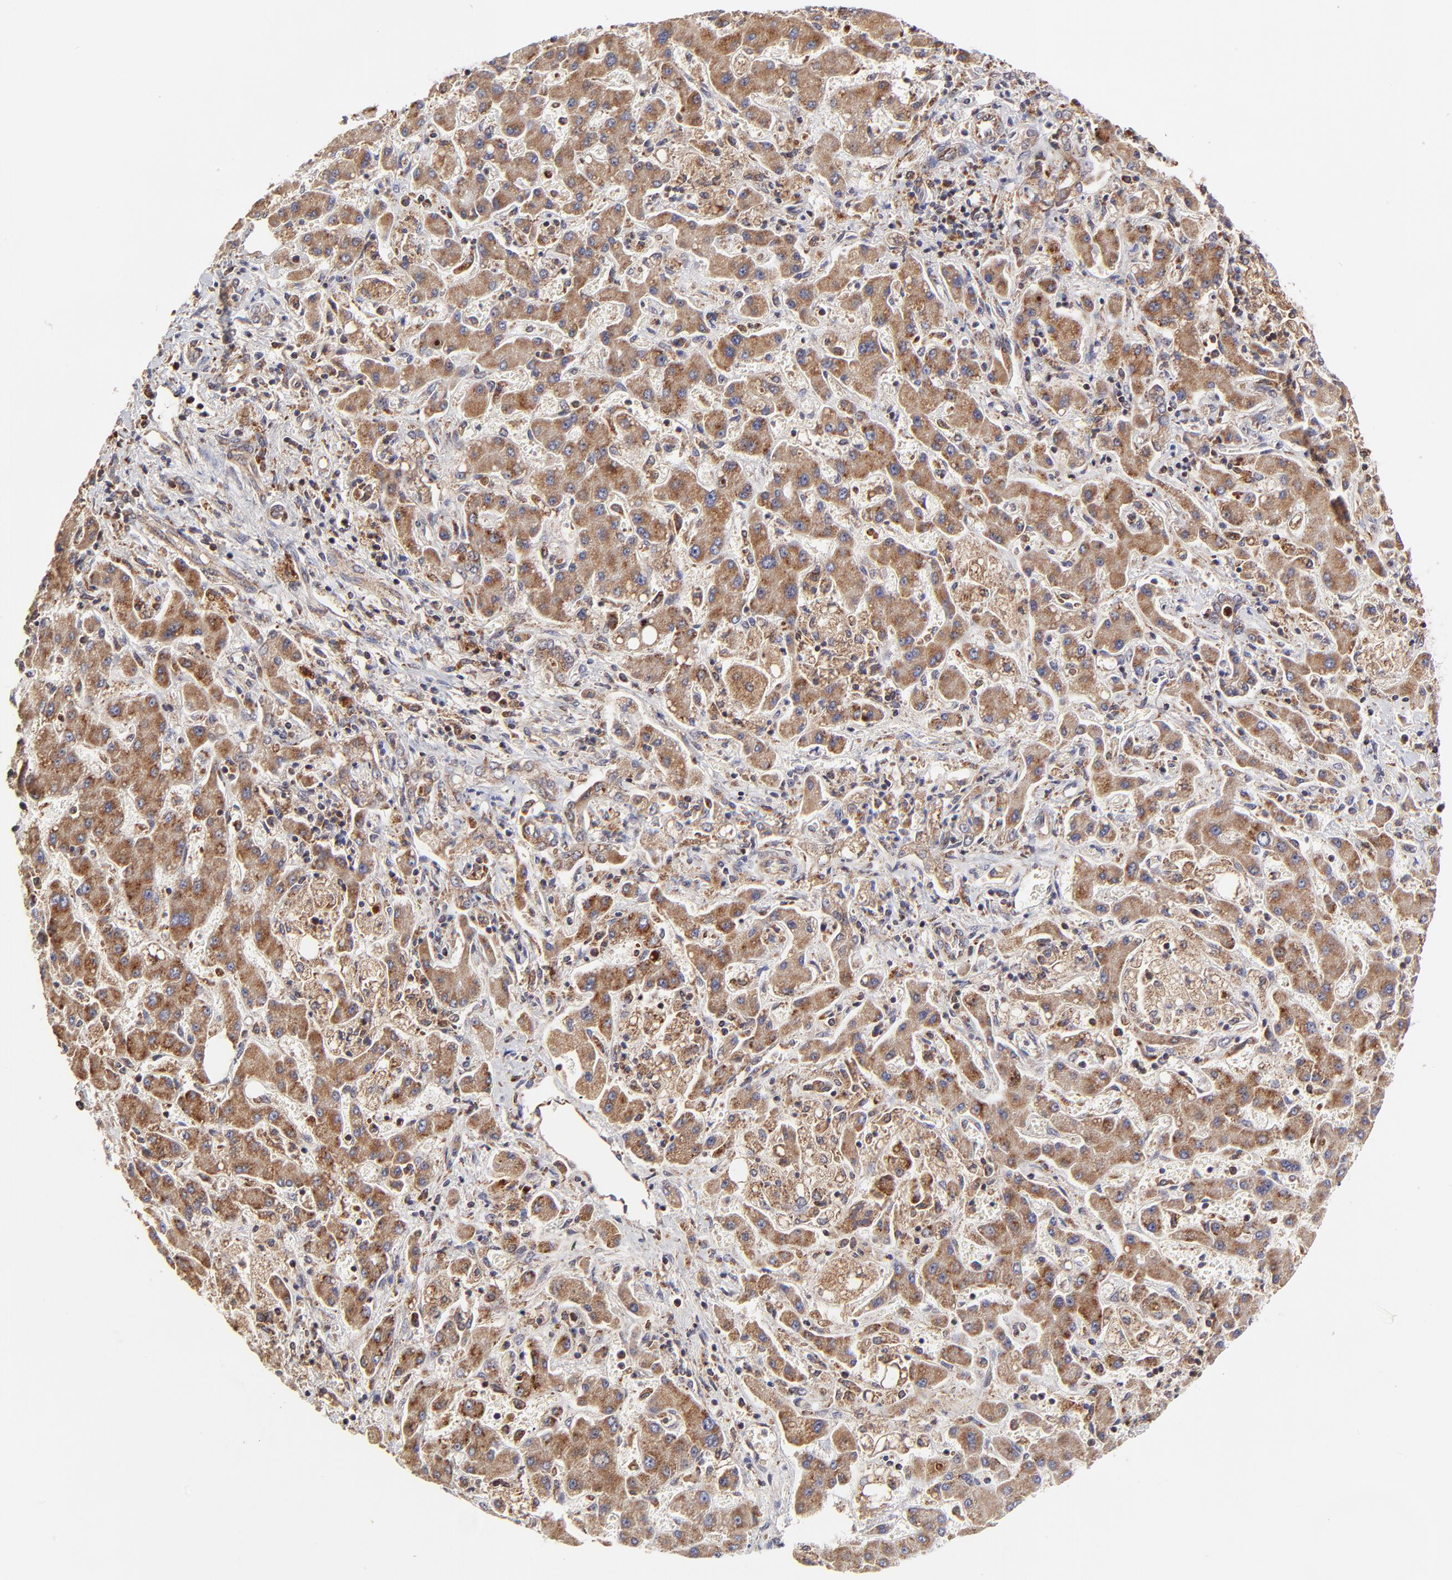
{"staining": {"intensity": "moderate", "quantity": ">75%", "location": "cytoplasmic/membranous"}, "tissue": "liver cancer", "cell_type": "Tumor cells", "image_type": "cancer", "snomed": [{"axis": "morphology", "description": "Cholangiocarcinoma"}, {"axis": "topography", "description": "Liver"}], "caption": "This is a histology image of IHC staining of liver cancer, which shows moderate expression in the cytoplasmic/membranous of tumor cells.", "gene": "MAP2K7", "patient": {"sex": "male", "age": 50}}